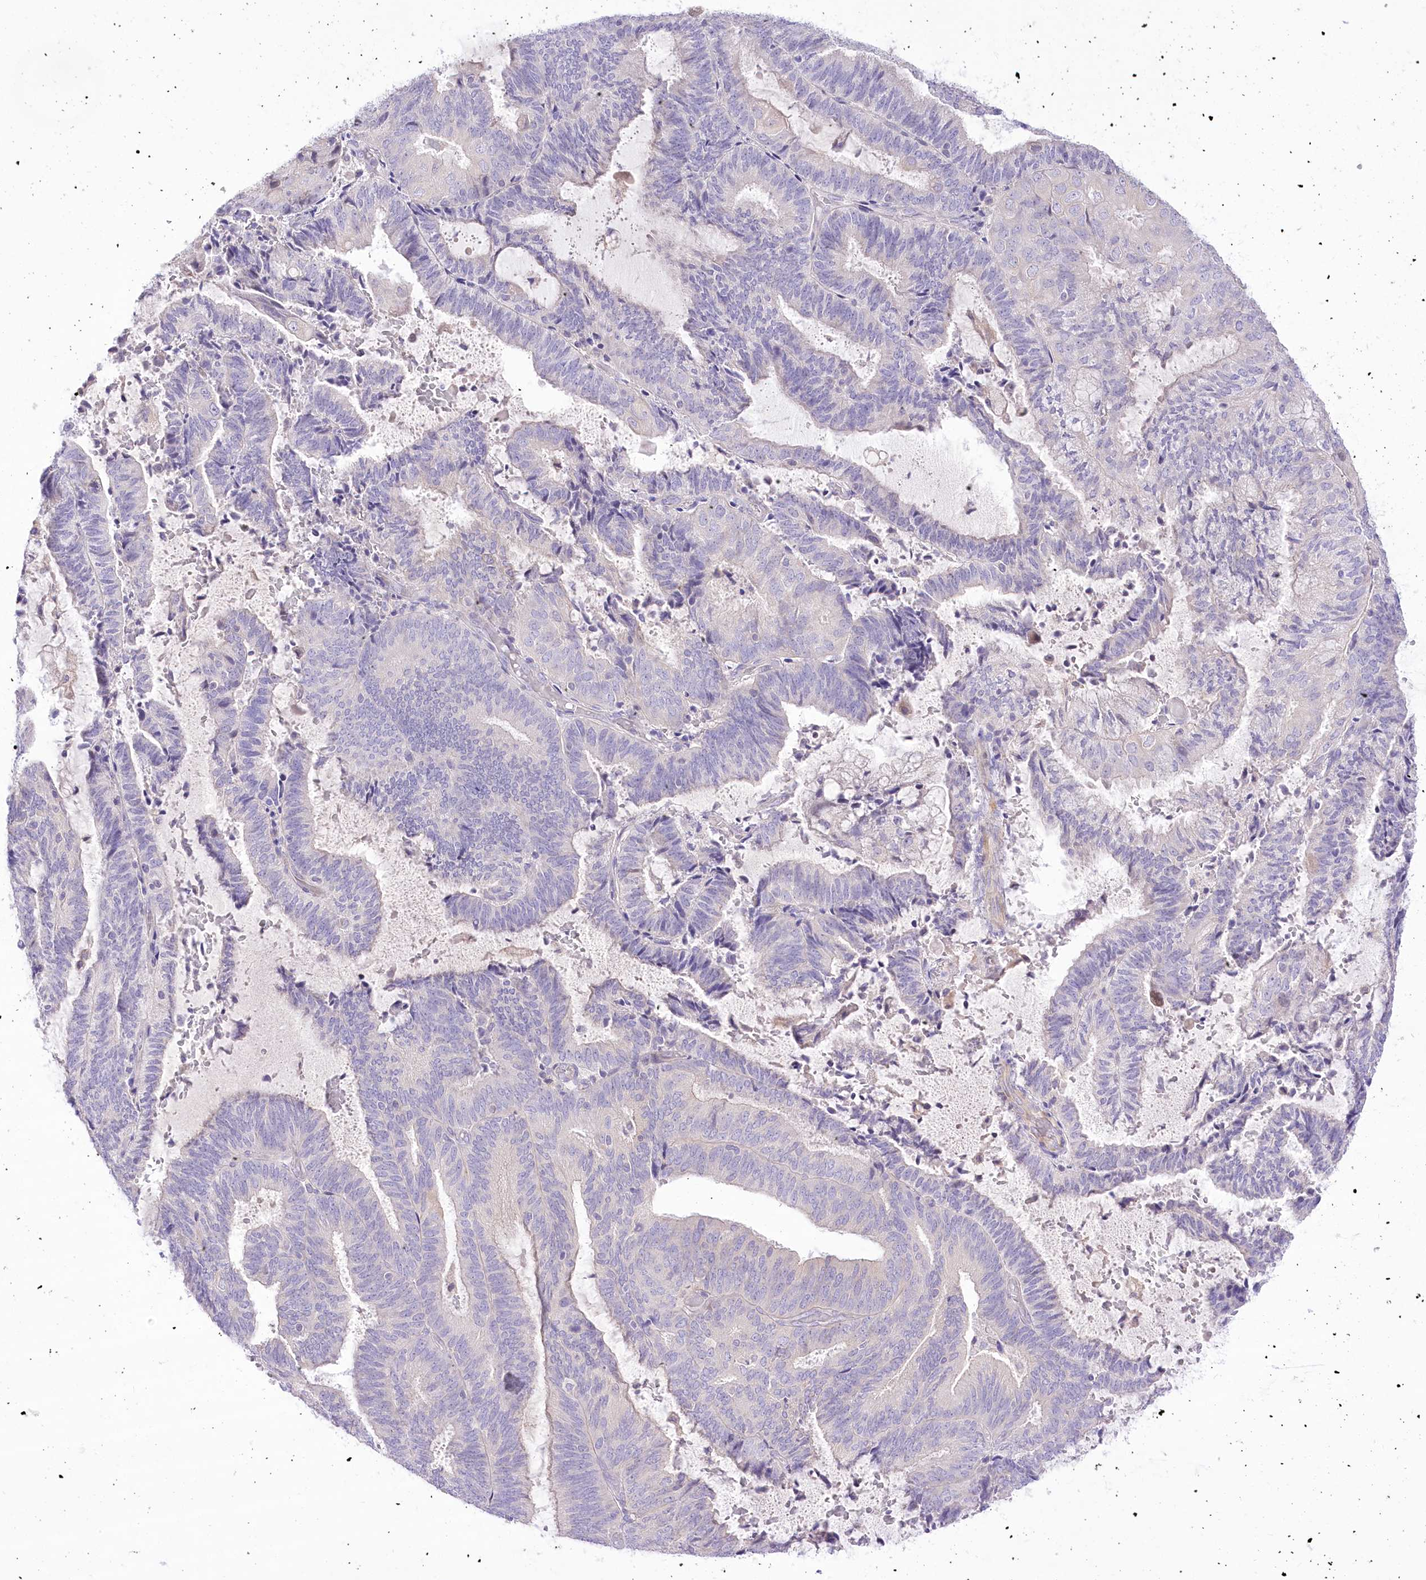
{"staining": {"intensity": "negative", "quantity": "none", "location": "none"}, "tissue": "endometrial cancer", "cell_type": "Tumor cells", "image_type": "cancer", "snomed": [{"axis": "morphology", "description": "Adenocarcinoma, NOS"}, {"axis": "topography", "description": "Endometrium"}], "caption": "Endometrial cancer (adenocarcinoma) was stained to show a protein in brown. There is no significant staining in tumor cells.", "gene": "HELT", "patient": {"sex": "female", "age": 81}}